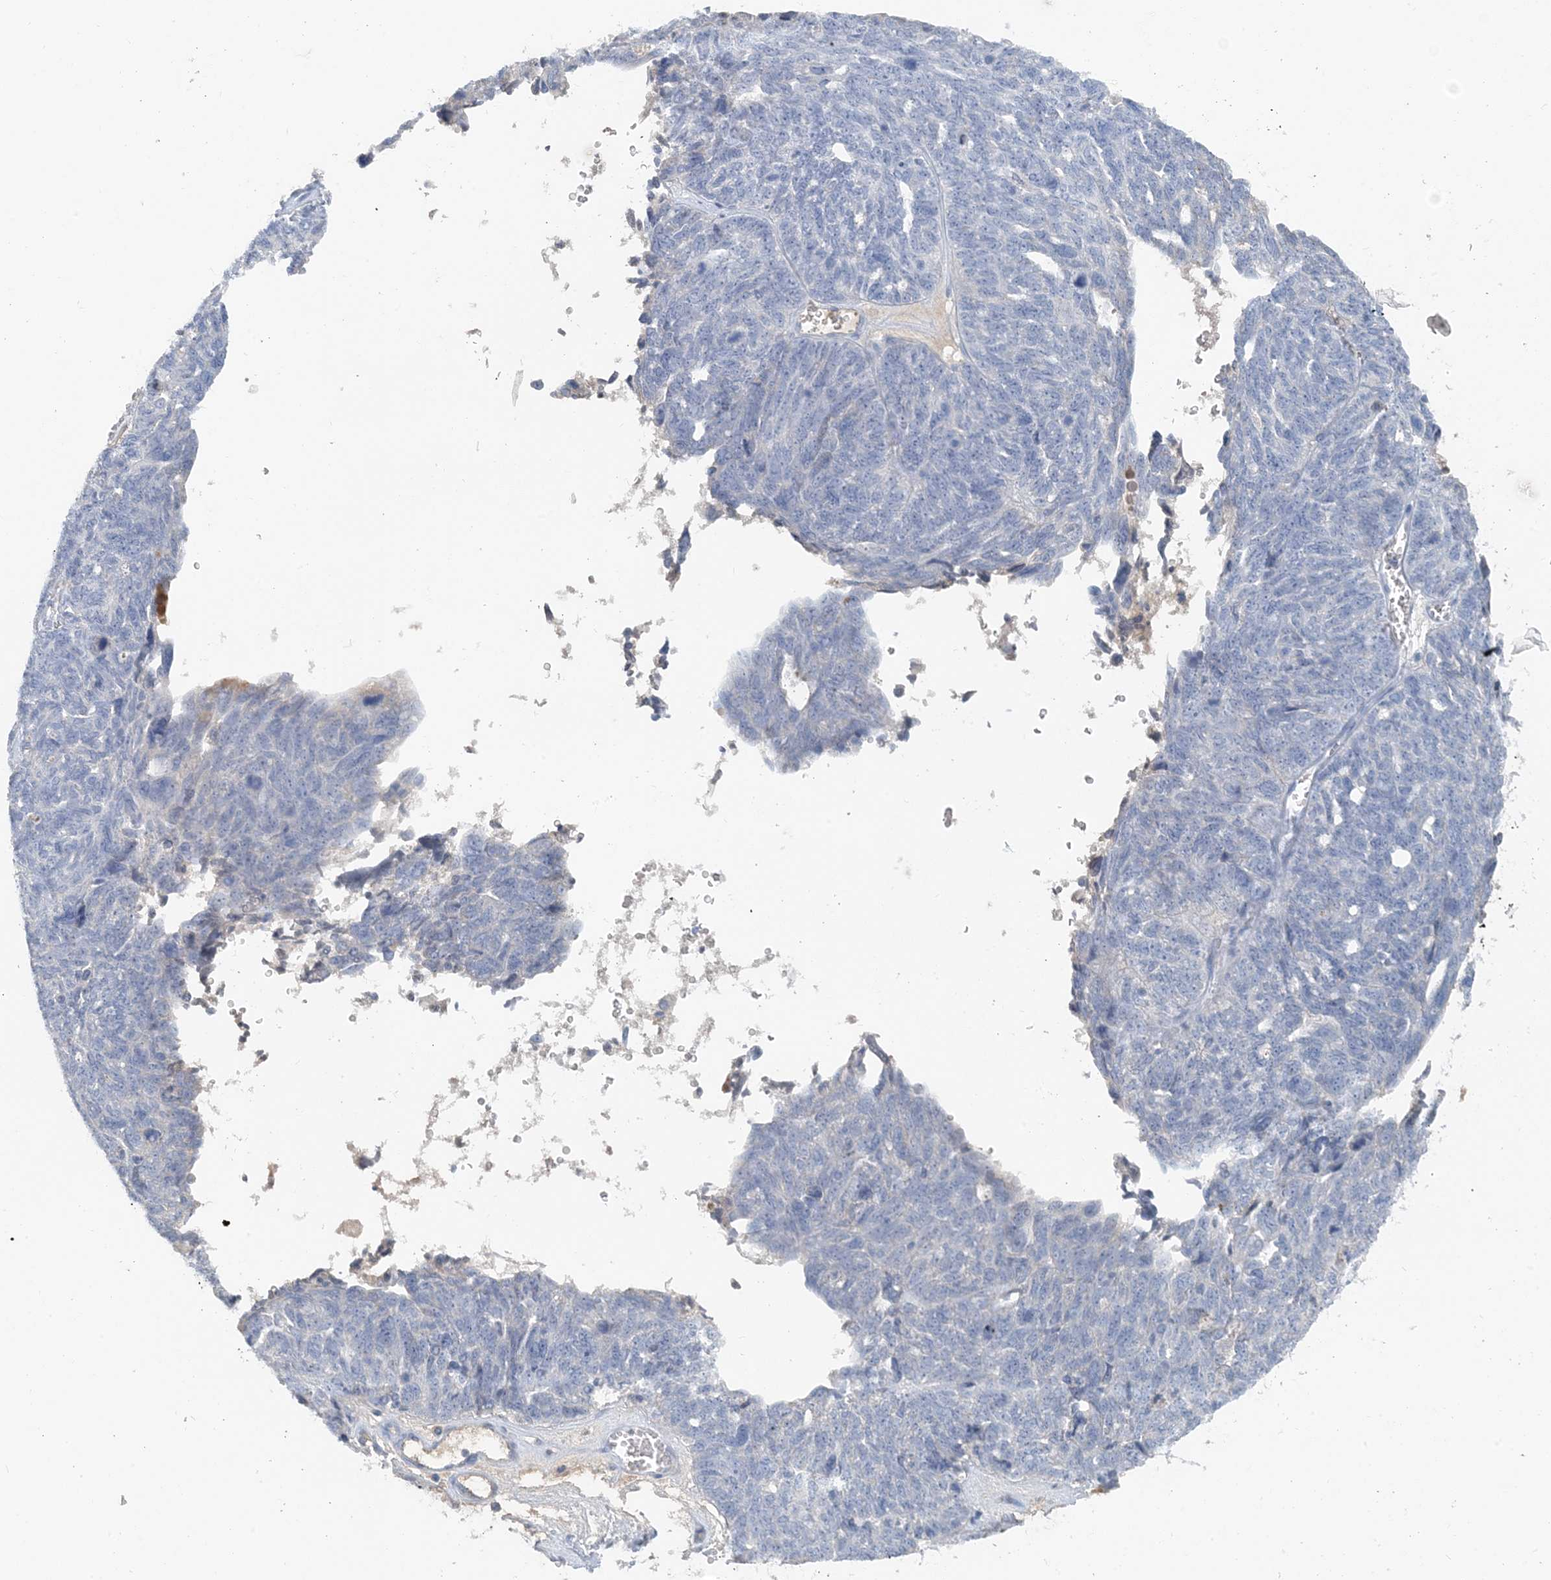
{"staining": {"intensity": "negative", "quantity": "none", "location": "none"}, "tissue": "ovarian cancer", "cell_type": "Tumor cells", "image_type": "cancer", "snomed": [{"axis": "morphology", "description": "Cystadenocarcinoma, serous, NOS"}, {"axis": "topography", "description": "Ovary"}], "caption": "This is an immunohistochemistry histopathology image of human ovarian cancer (serous cystadenocarcinoma). There is no expression in tumor cells.", "gene": "CTRL", "patient": {"sex": "female", "age": 79}}